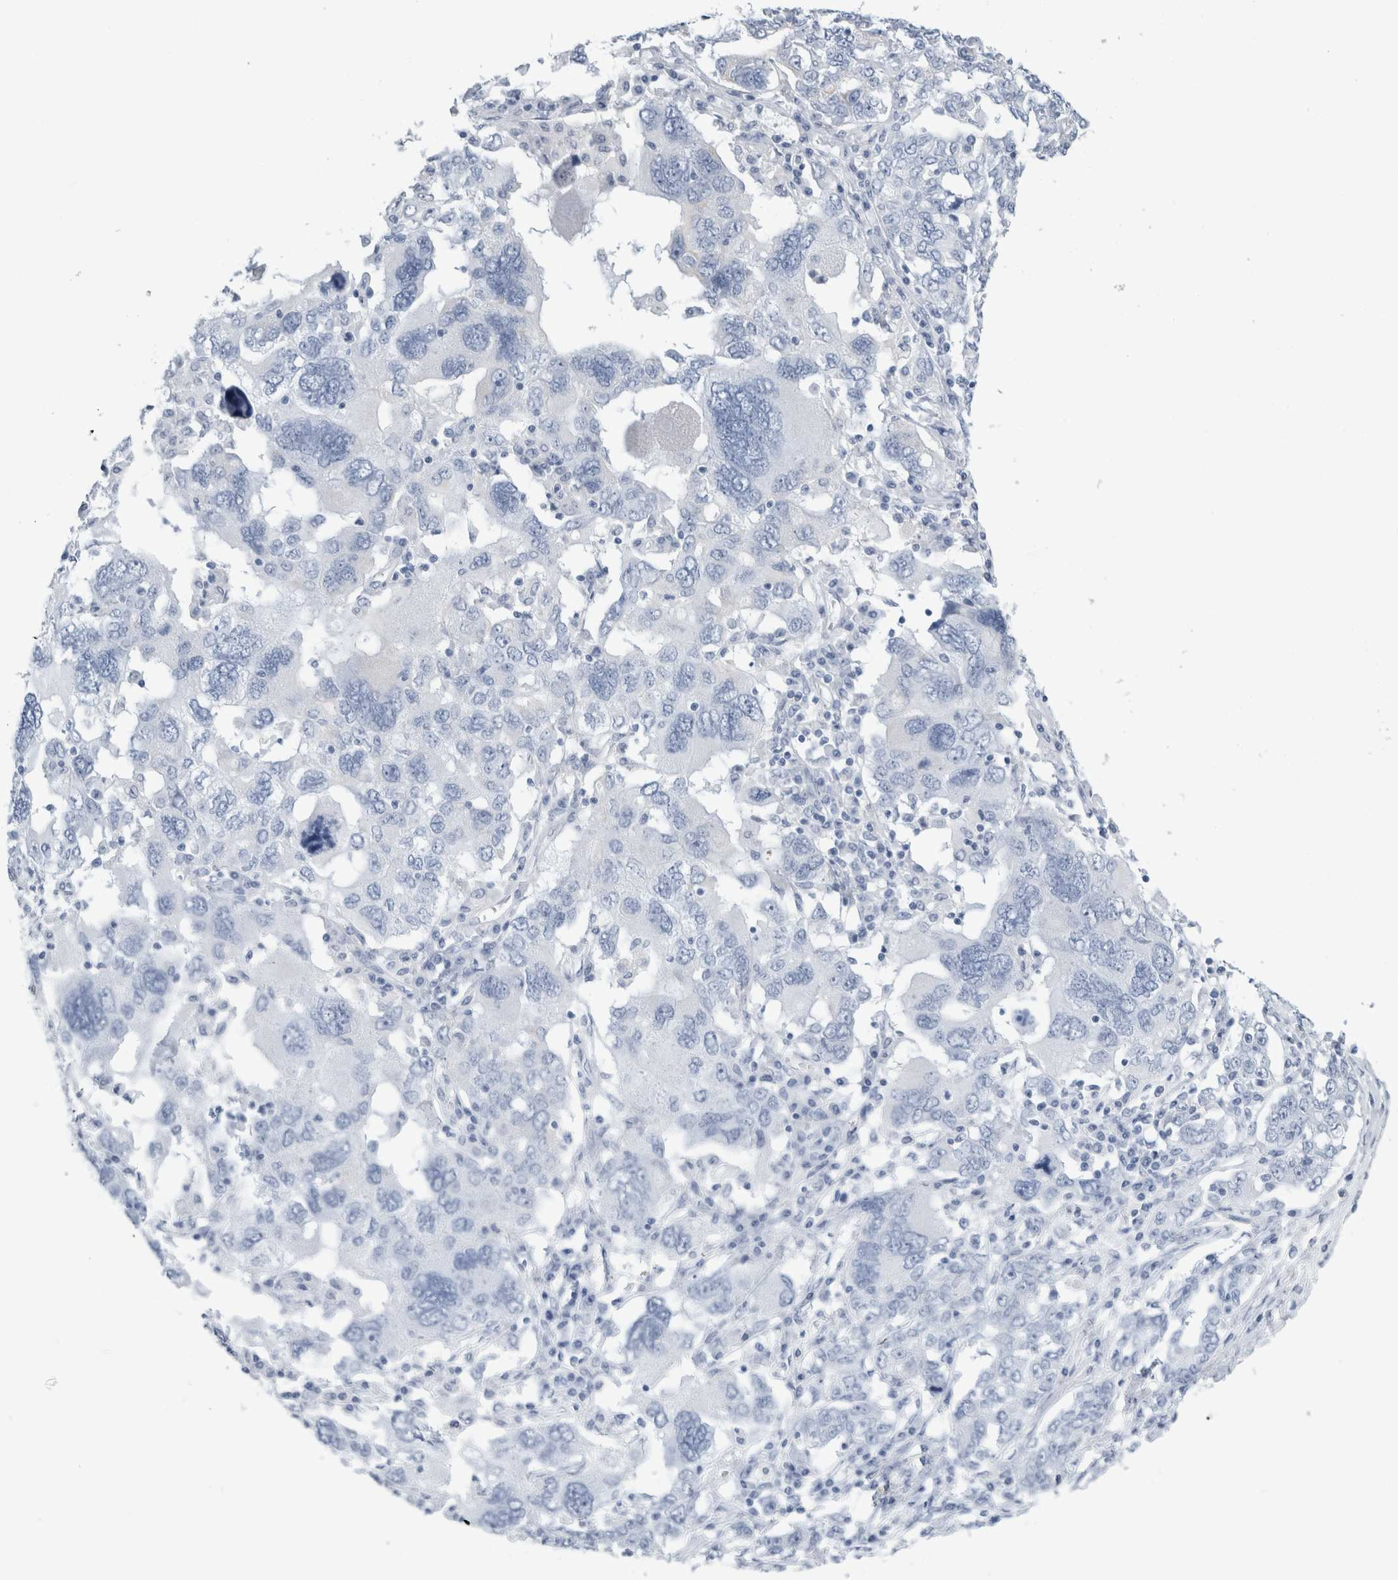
{"staining": {"intensity": "negative", "quantity": "none", "location": "none"}, "tissue": "ovarian cancer", "cell_type": "Tumor cells", "image_type": "cancer", "snomed": [{"axis": "morphology", "description": "Carcinoma, endometroid"}, {"axis": "topography", "description": "Ovary"}], "caption": "The photomicrograph reveals no staining of tumor cells in ovarian cancer.", "gene": "RPH3AL", "patient": {"sex": "female", "age": 62}}